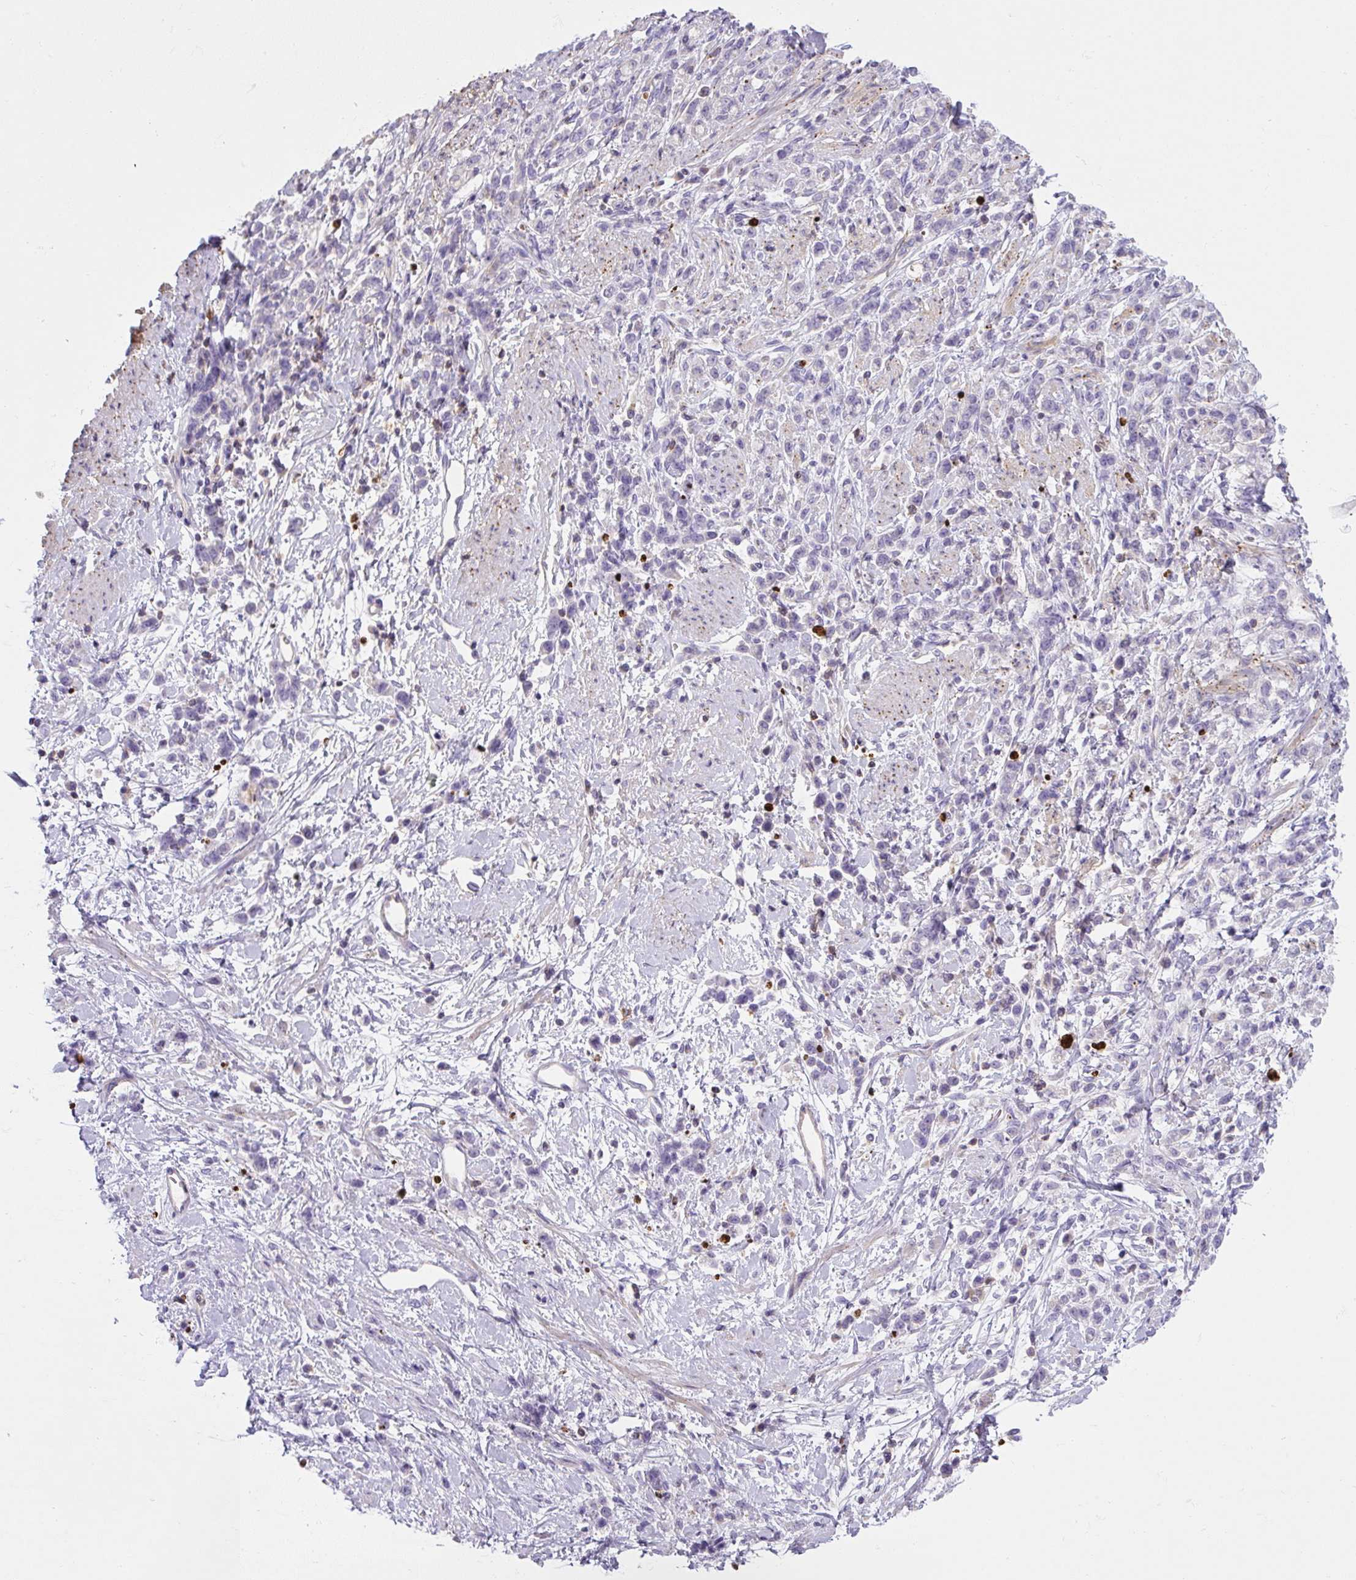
{"staining": {"intensity": "negative", "quantity": "none", "location": "none"}, "tissue": "stomach cancer", "cell_type": "Tumor cells", "image_type": "cancer", "snomed": [{"axis": "morphology", "description": "Adenocarcinoma, NOS"}, {"axis": "topography", "description": "Stomach"}], "caption": "High power microscopy image of an IHC image of stomach adenocarcinoma, revealing no significant positivity in tumor cells.", "gene": "PIP5KL1", "patient": {"sex": "female", "age": 60}}